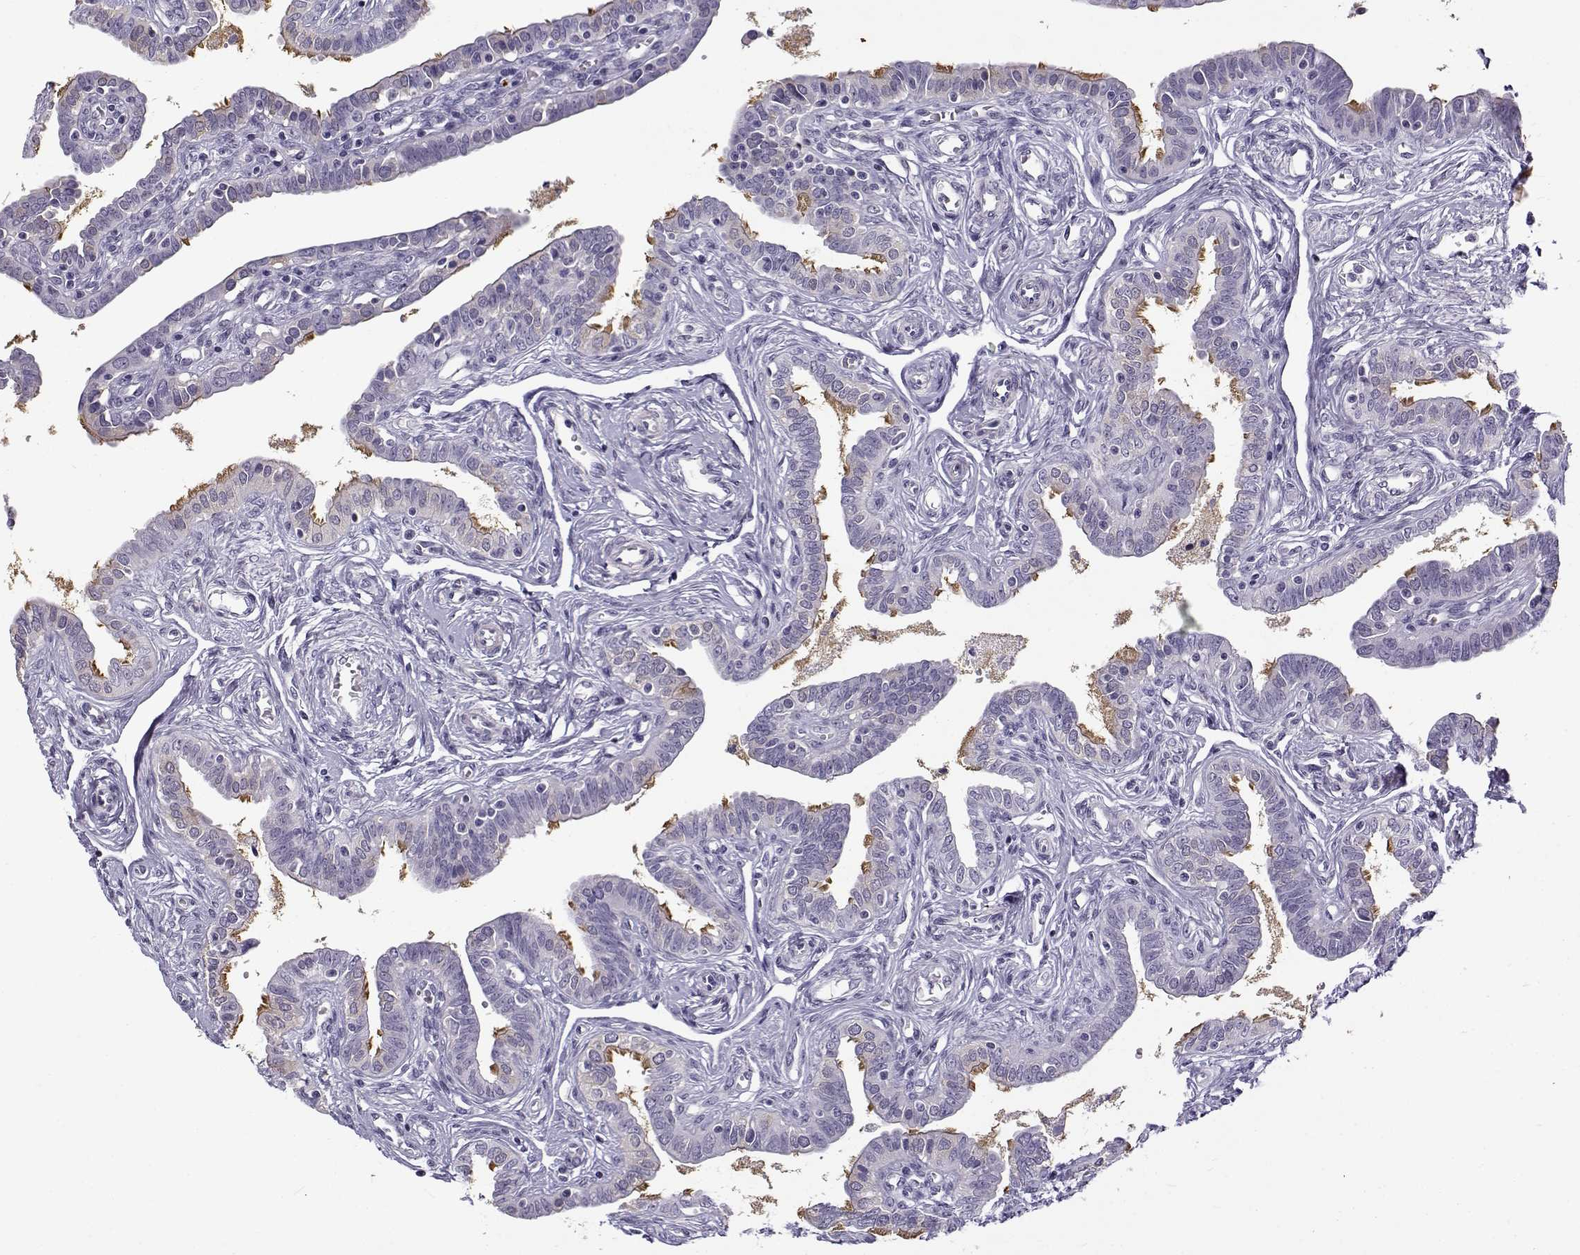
{"staining": {"intensity": "strong", "quantity": "25%-75%", "location": "cytoplasmic/membranous"}, "tissue": "fallopian tube", "cell_type": "Glandular cells", "image_type": "normal", "snomed": [{"axis": "morphology", "description": "Normal tissue, NOS"}, {"axis": "morphology", "description": "Carcinoma, endometroid"}, {"axis": "topography", "description": "Fallopian tube"}, {"axis": "topography", "description": "Ovary"}], "caption": "Human fallopian tube stained for a protein (brown) demonstrates strong cytoplasmic/membranous positive expression in about 25%-75% of glandular cells.", "gene": "TEX55", "patient": {"sex": "female", "age": 42}}